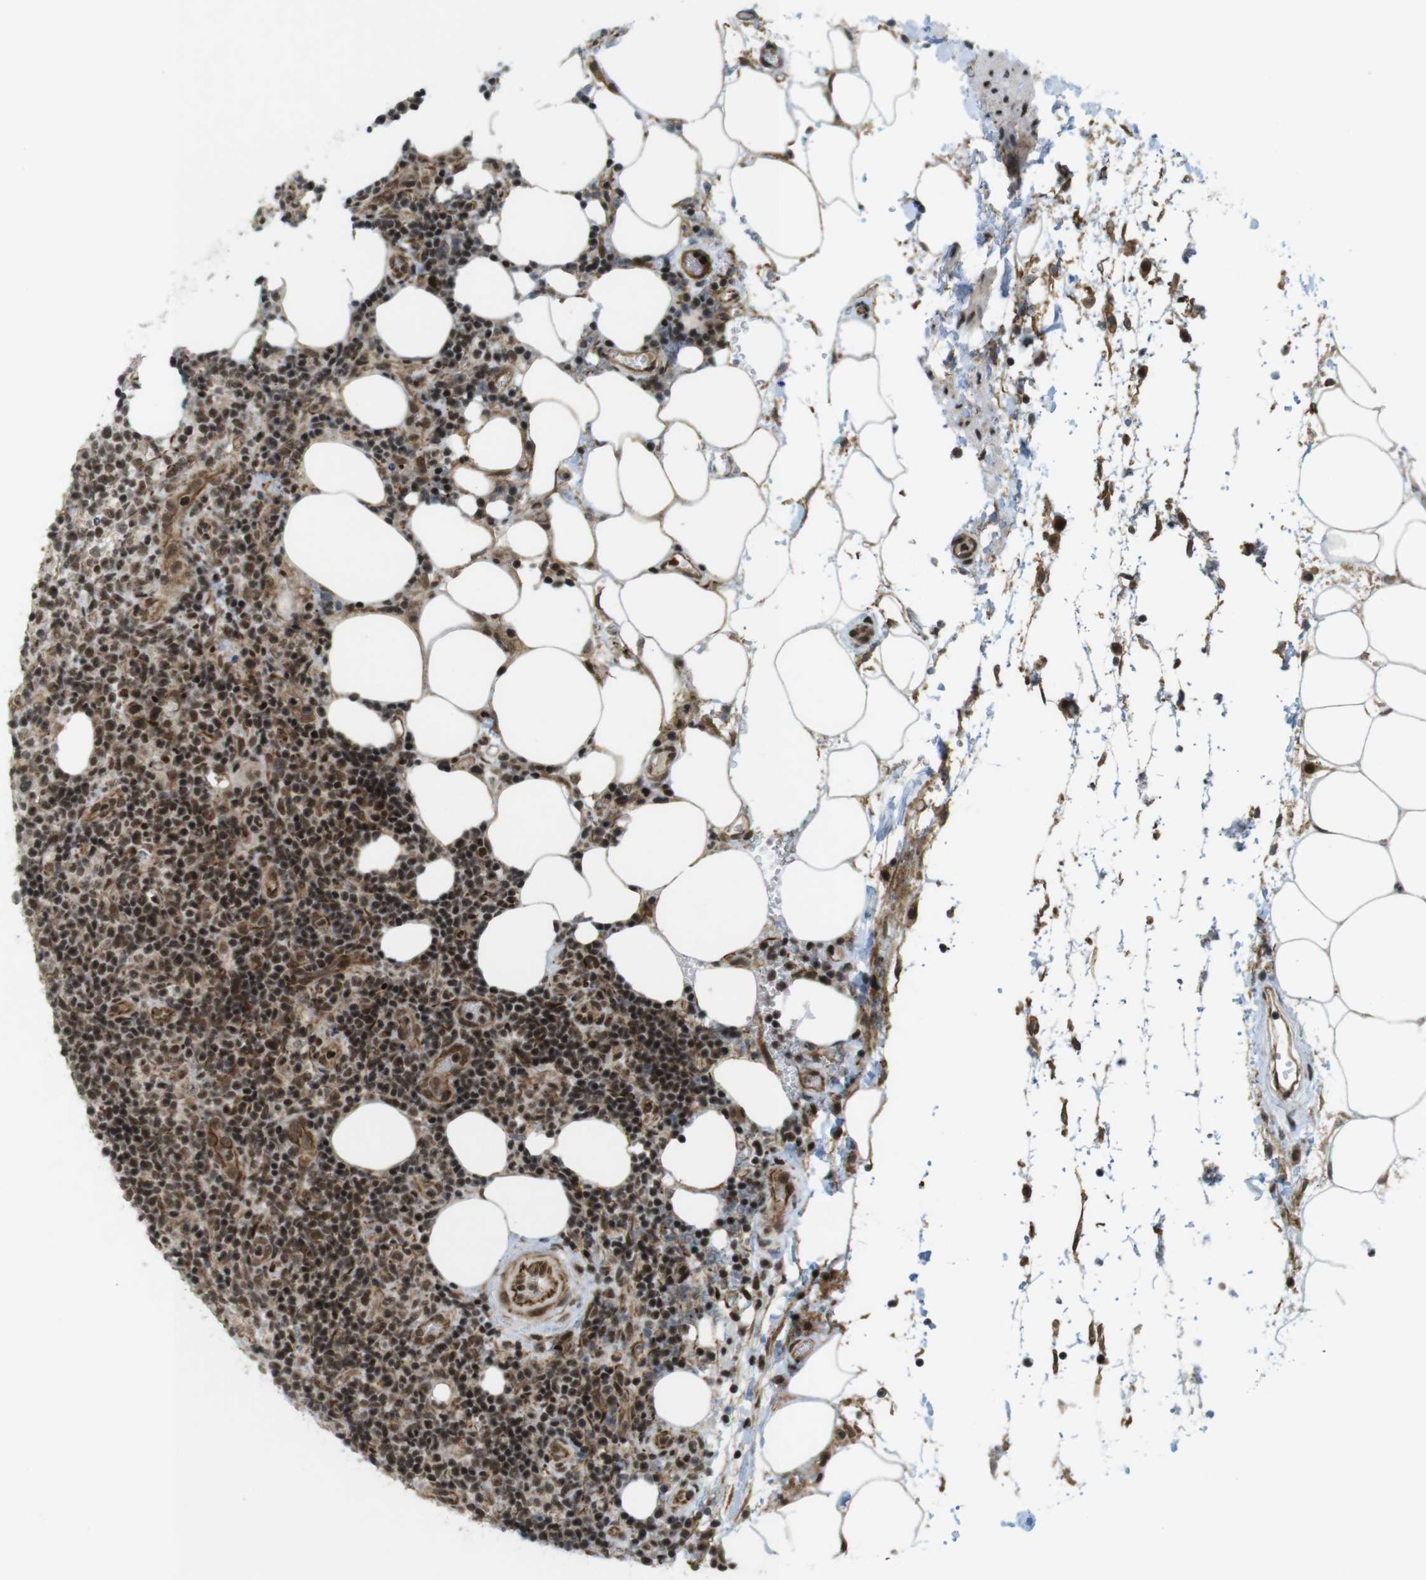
{"staining": {"intensity": "strong", "quantity": ">75%", "location": "nuclear"}, "tissue": "lymphoma", "cell_type": "Tumor cells", "image_type": "cancer", "snomed": [{"axis": "morphology", "description": "Malignant lymphoma, non-Hodgkin's type, High grade"}, {"axis": "topography", "description": "Lymph node"}], "caption": "High-grade malignant lymphoma, non-Hodgkin's type was stained to show a protein in brown. There is high levels of strong nuclear staining in about >75% of tumor cells.", "gene": "SP2", "patient": {"sex": "female", "age": 76}}